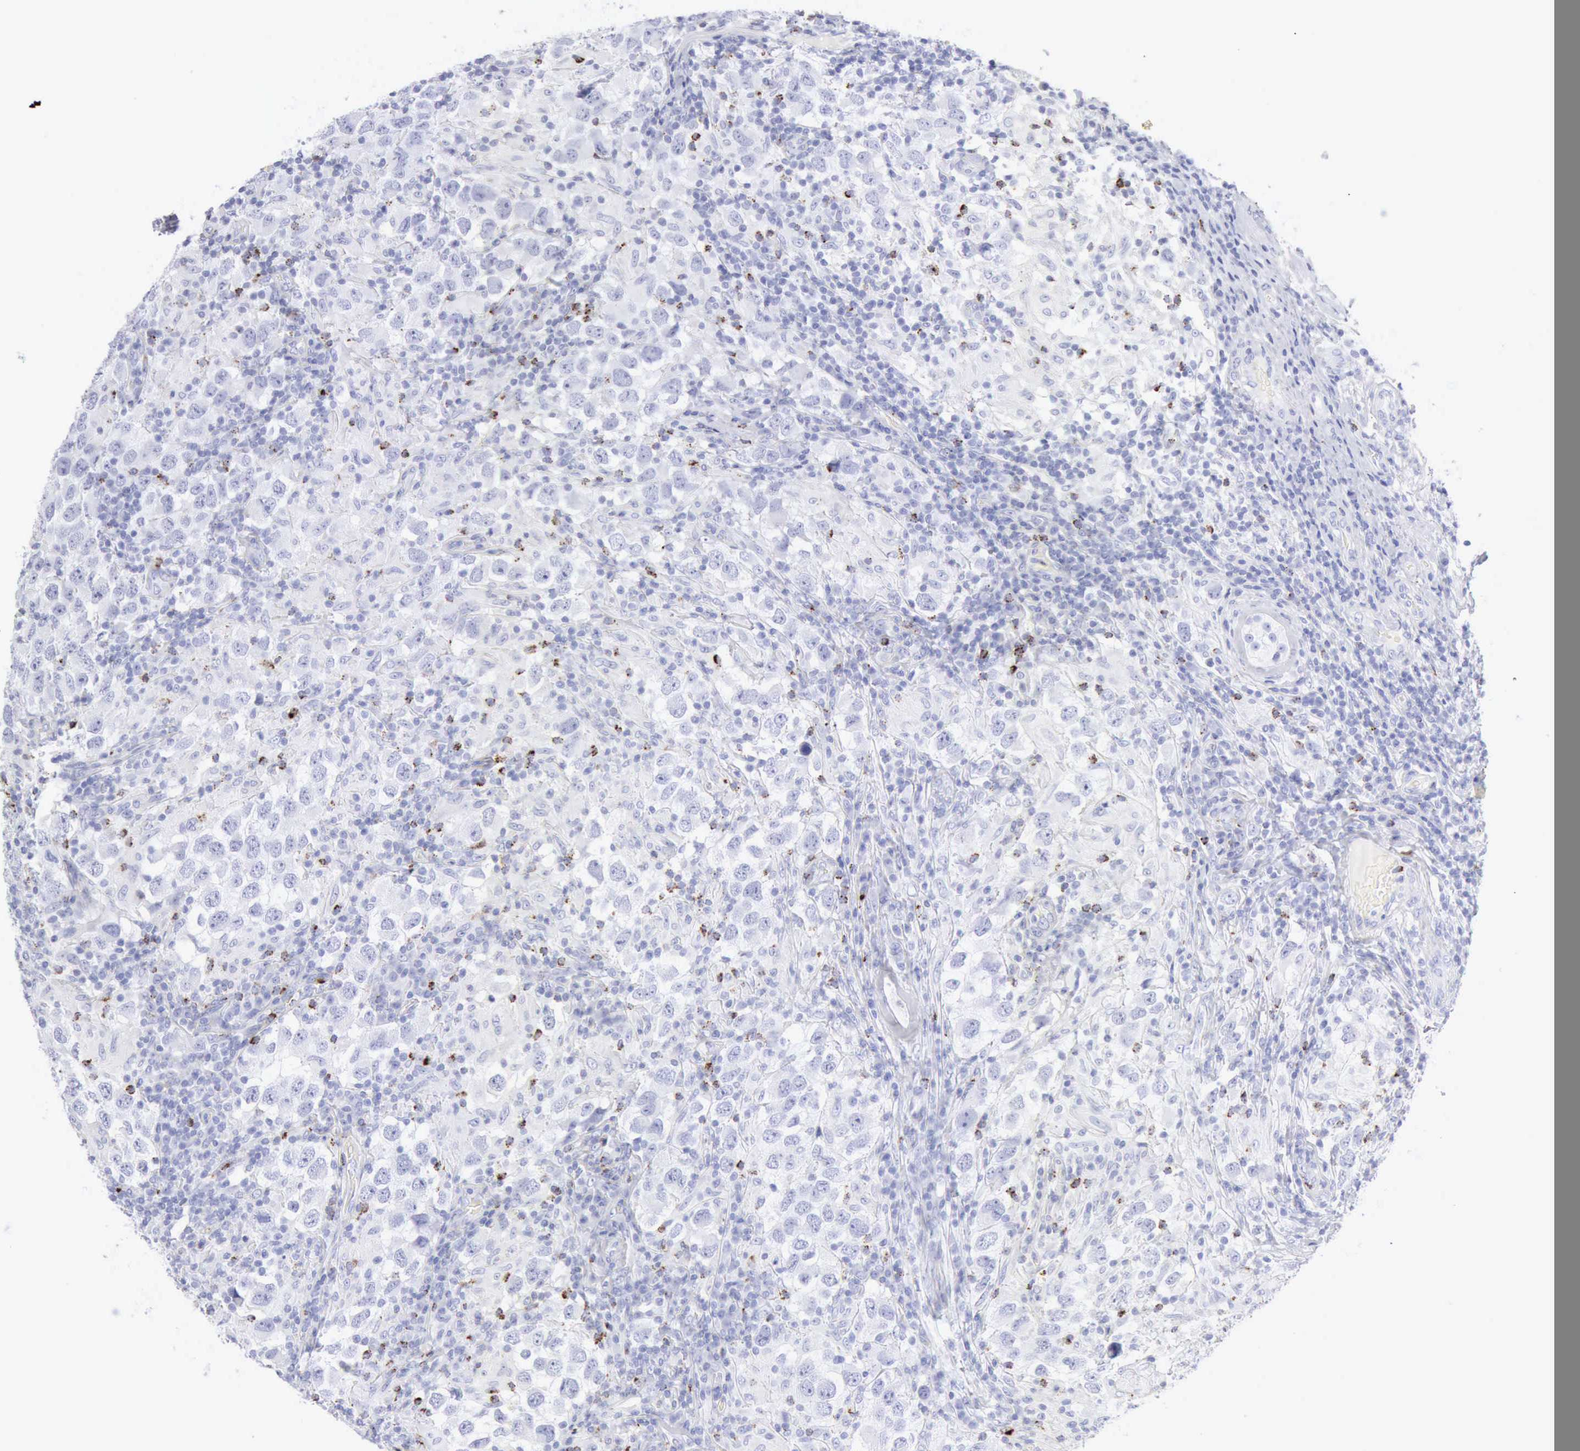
{"staining": {"intensity": "negative", "quantity": "none", "location": "none"}, "tissue": "testis cancer", "cell_type": "Tumor cells", "image_type": "cancer", "snomed": [{"axis": "morphology", "description": "Carcinoma, Embryonal, NOS"}, {"axis": "topography", "description": "Testis"}], "caption": "DAB (3,3'-diaminobenzidine) immunohistochemical staining of human testis cancer displays no significant positivity in tumor cells. (DAB IHC visualized using brightfield microscopy, high magnification).", "gene": "GZMB", "patient": {"sex": "male", "age": 21}}